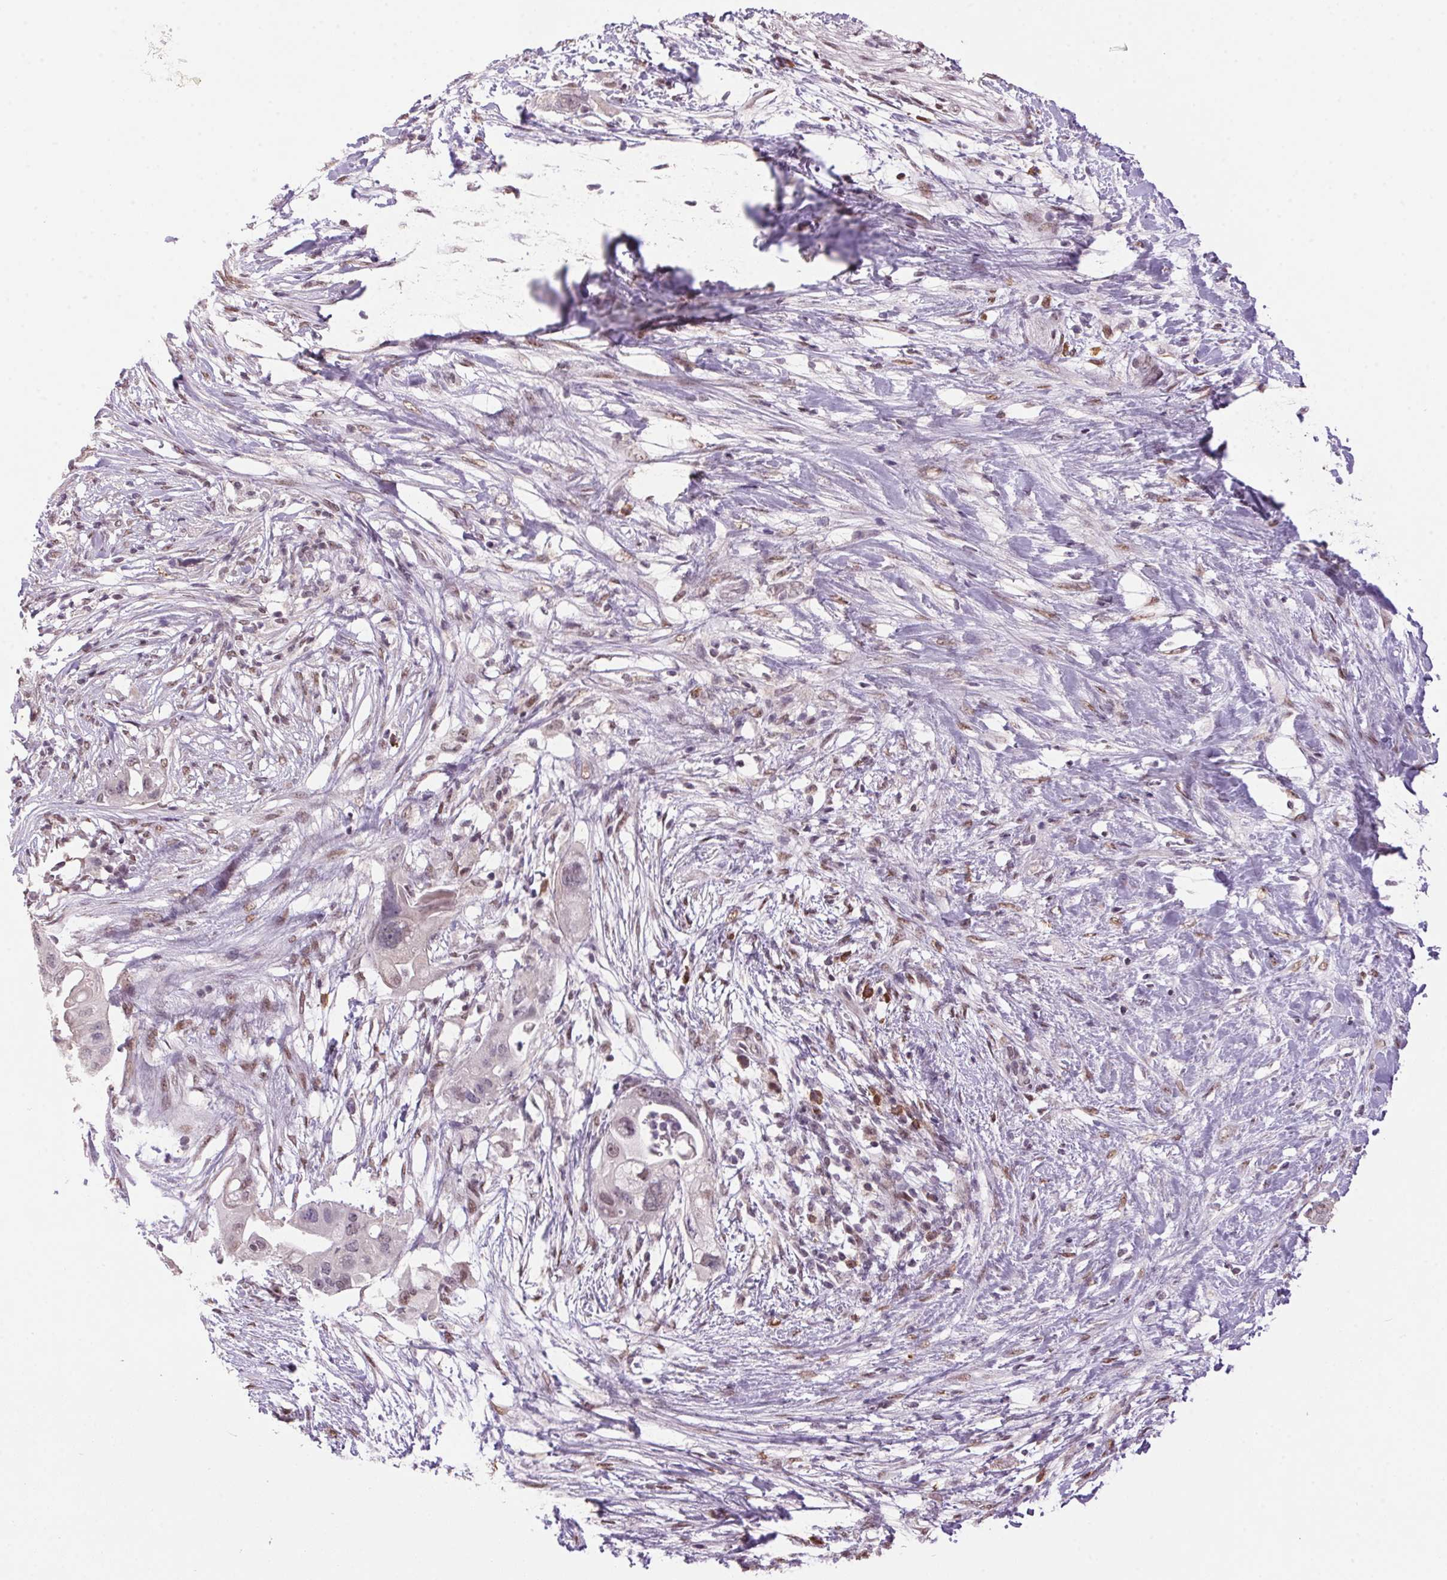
{"staining": {"intensity": "weak", "quantity": "<25%", "location": "nuclear"}, "tissue": "pancreatic cancer", "cell_type": "Tumor cells", "image_type": "cancer", "snomed": [{"axis": "morphology", "description": "Adenocarcinoma, NOS"}, {"axis": "topography", "description": "Pancreas"}], "caption": "Tumor cells show no significant positivity in pancreatic cancer (adenocarcinoma).", "gene": "ZBTB4", "patient": {"sex": "female", "age": 72}}